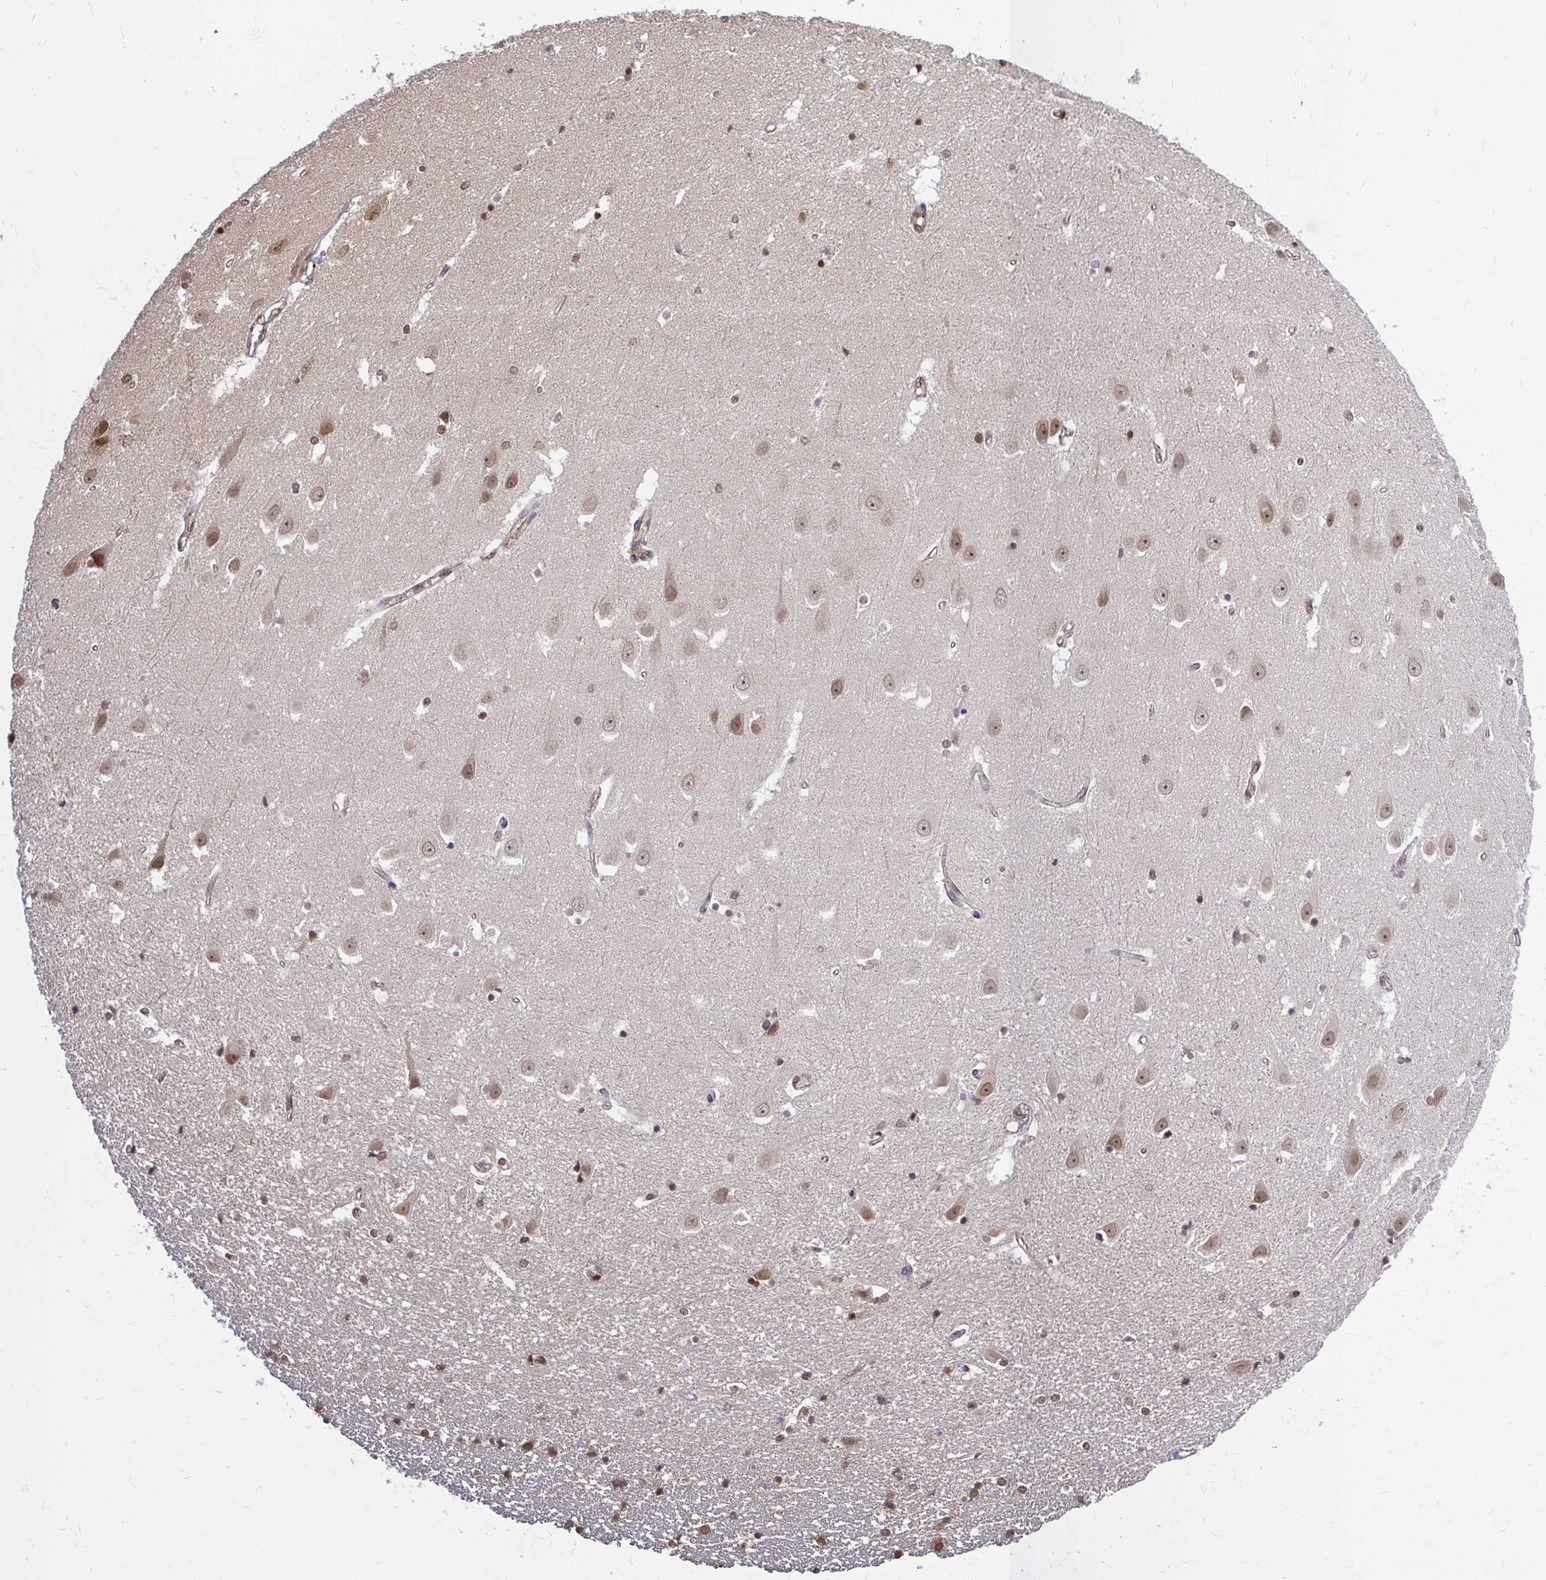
{"staining": {"intensity": "moderate", "quantity": "25%-75%", "location": "nuclear"}, "tissue": "hippocampus", "cell_type": "Glial cells", "image_type": "normal", "snomed": [{"axis": "morphology", "description": "Normal tissue, NOS"}, {"axis": "topography", "description": "Hippocampus"}], "caption": "A brown stain highlights moderate nuclear expression of a protein in glial cells of benign human hippocampus.", "gene": "XPO1", "patient": {"sex": "male", "age": 63}}